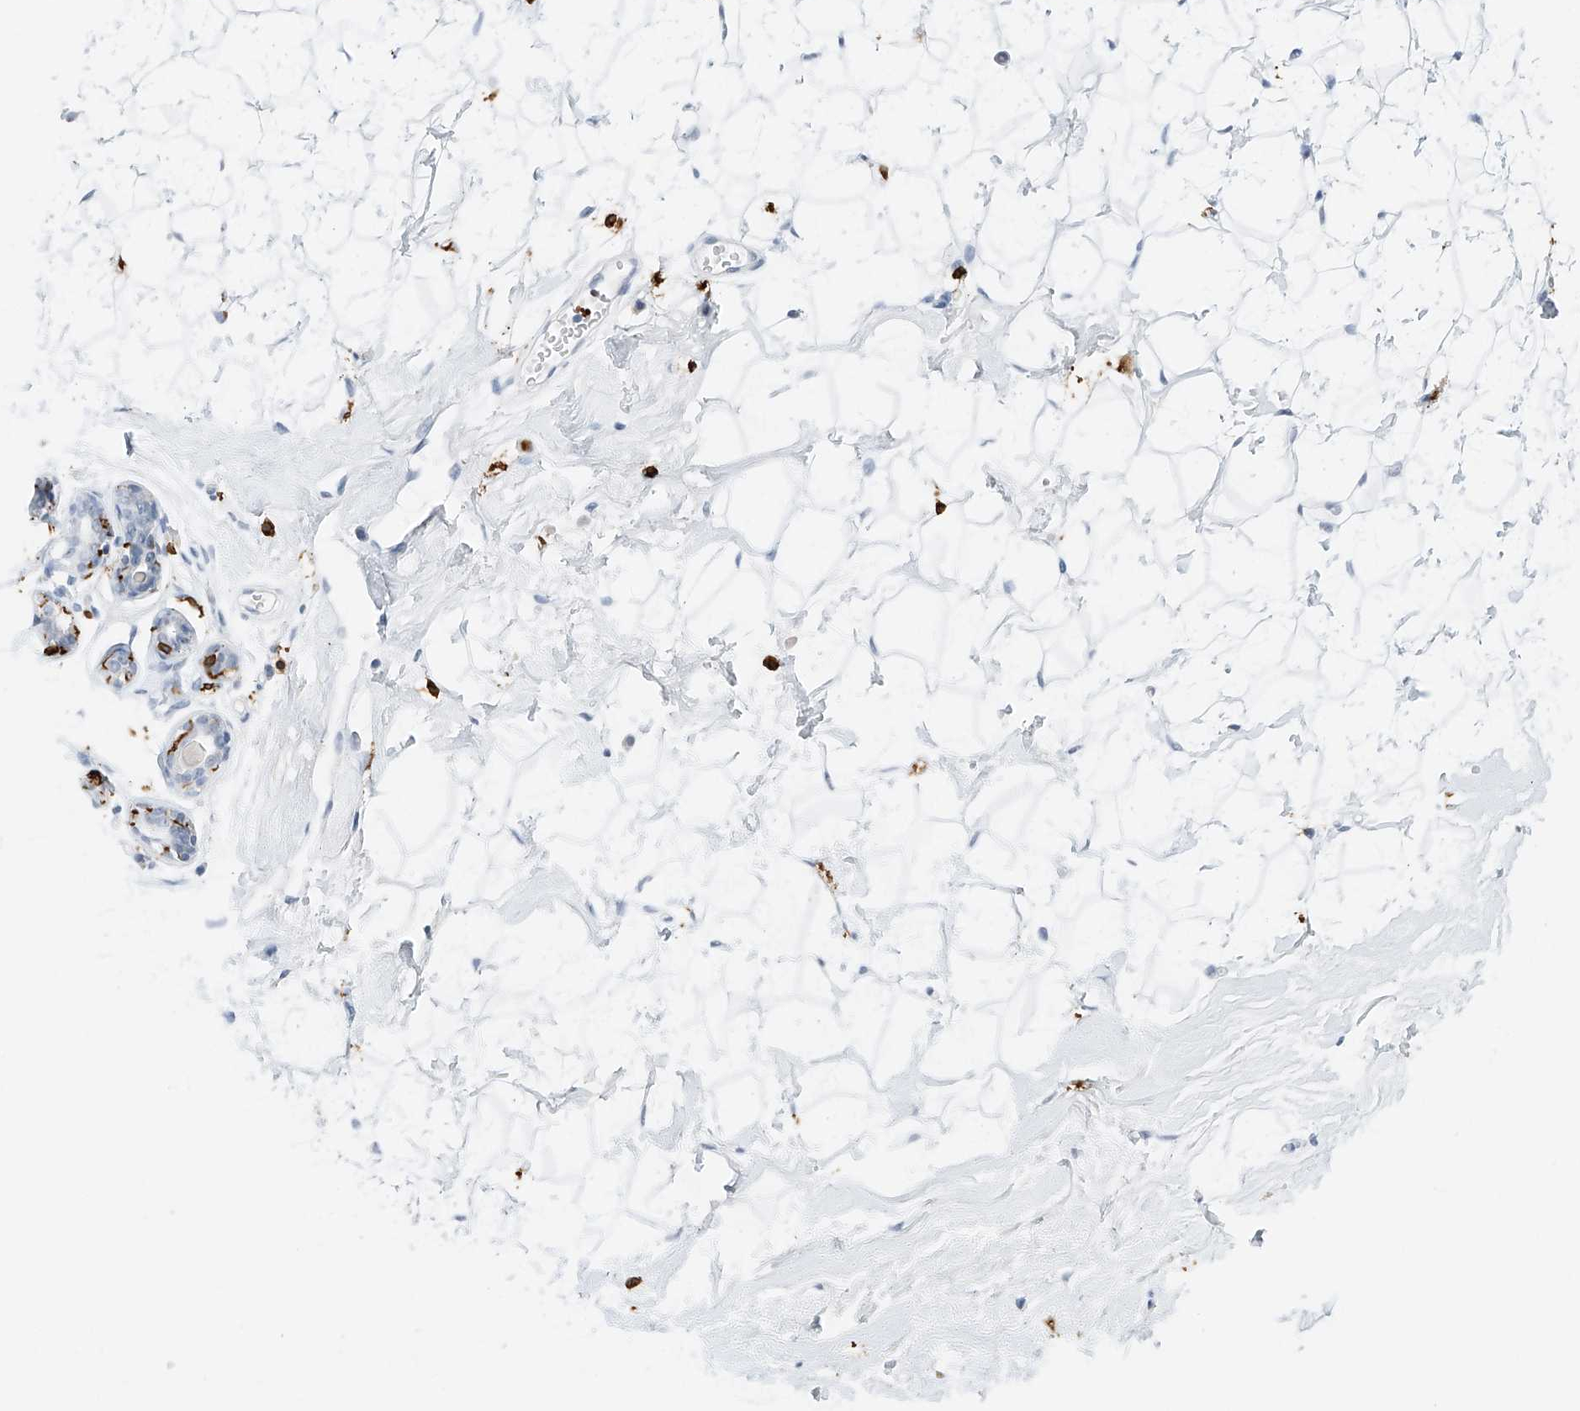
{"staining": {"intensity": "negative", "quantity": "none", "location": "none"}, "tissue": "breast", "cell_type": "Adipocytes", "image_type": "normal", "snomed": [{"axis": "morphology", "description": "Normal tissue, NOS"}, {"axis": "morphology", "description": "Adenoma, NOS"}, {"axis": "topography", "description": "Breast"}], "caption": "Unremarkable breast was stained to show a protein in brown. There is no significant expression in adipocytes. Brightfield microscopy of immunohistochemistry stained with DAB (3,3'-diaminobenzidine) (brown) and hematoxylin (blue), captured at high magnification.", "gene": "TBXAS1", "patient": {"sex": "female", "age": 23}}